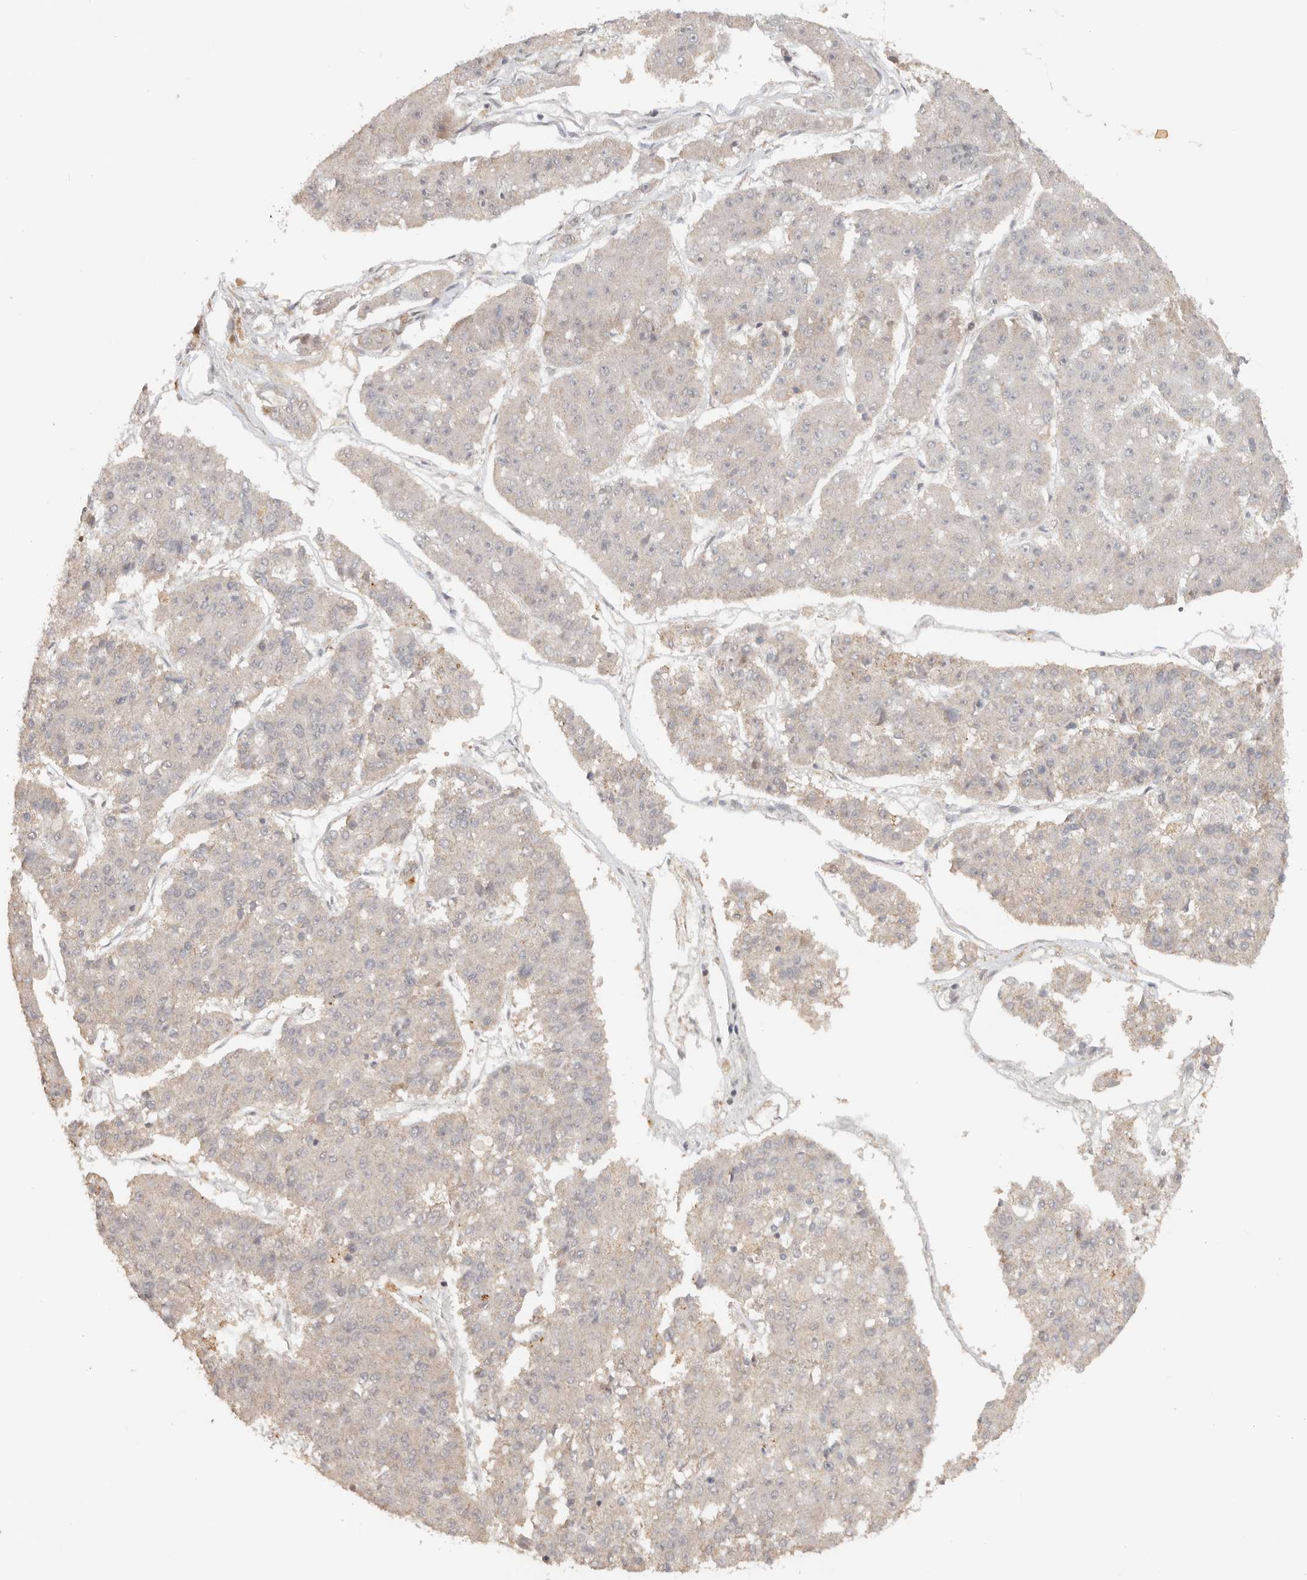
{"staining": {"intensity": "negative", "quantity": "none", "location": "none"}, "tissue": "pancreatic cancer", "cell_type": "Tumor cells", "image_type": "cancer", "snomed": [{"axis": "morphology", "description": "Adenocarcinoma, NOS"}, {"axis": "topography", "description": "Pancreas"}], "caption": "DAB (3,3'-diaminobenzidine) immunohistochemical staining of human pancreatic cancer reveals no significant staining in tumor cells. Brightfield microscopy of IHC stained with DAB (brown) and hematoxylin (blue), captured at high magnification.", "gene": "SEC14L1", "patient": {"sex": "male", "age": 50}}